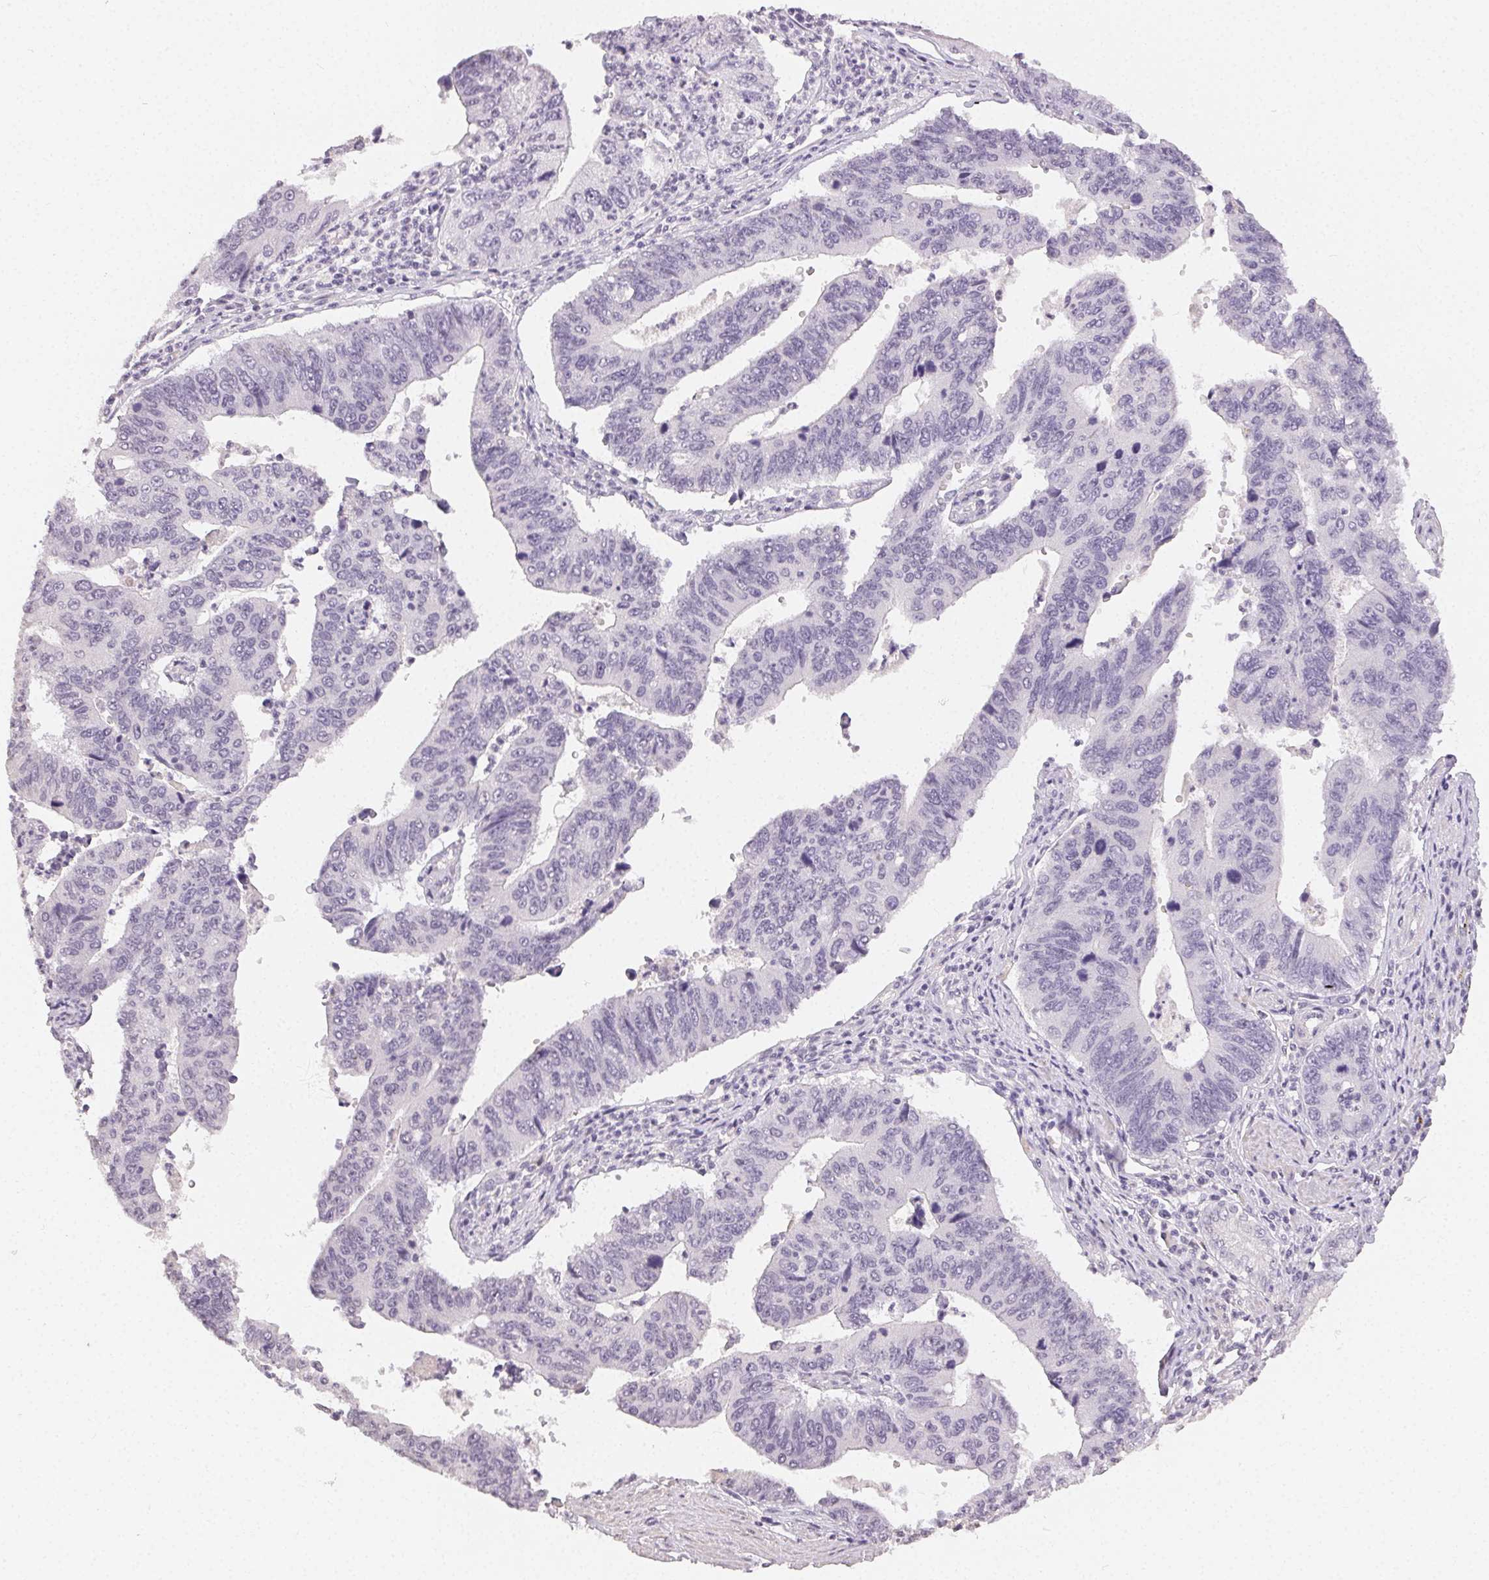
{"staining": {"intensity": "negative", "quantity": "none", "location": "none"}, "tissue": "stomach cancer", "cell_type": "Tumor cells", "image_type": "cancer", "snomed": [{"axis": "morphology", "description": "Adenocarcinoma, NOS"}, {"axis": "topography", "description": "Stomach"}], "caption": "A high-resolution histopathology image shows immunohistochemistry (IHC) staining of stomach cancer (adenocarcinoma), which reveals no significant expression in tumor cells. Nuclei are stained in blue.", "gene": "TMEM174", "patient": {"sex": "male", "age": 59}}